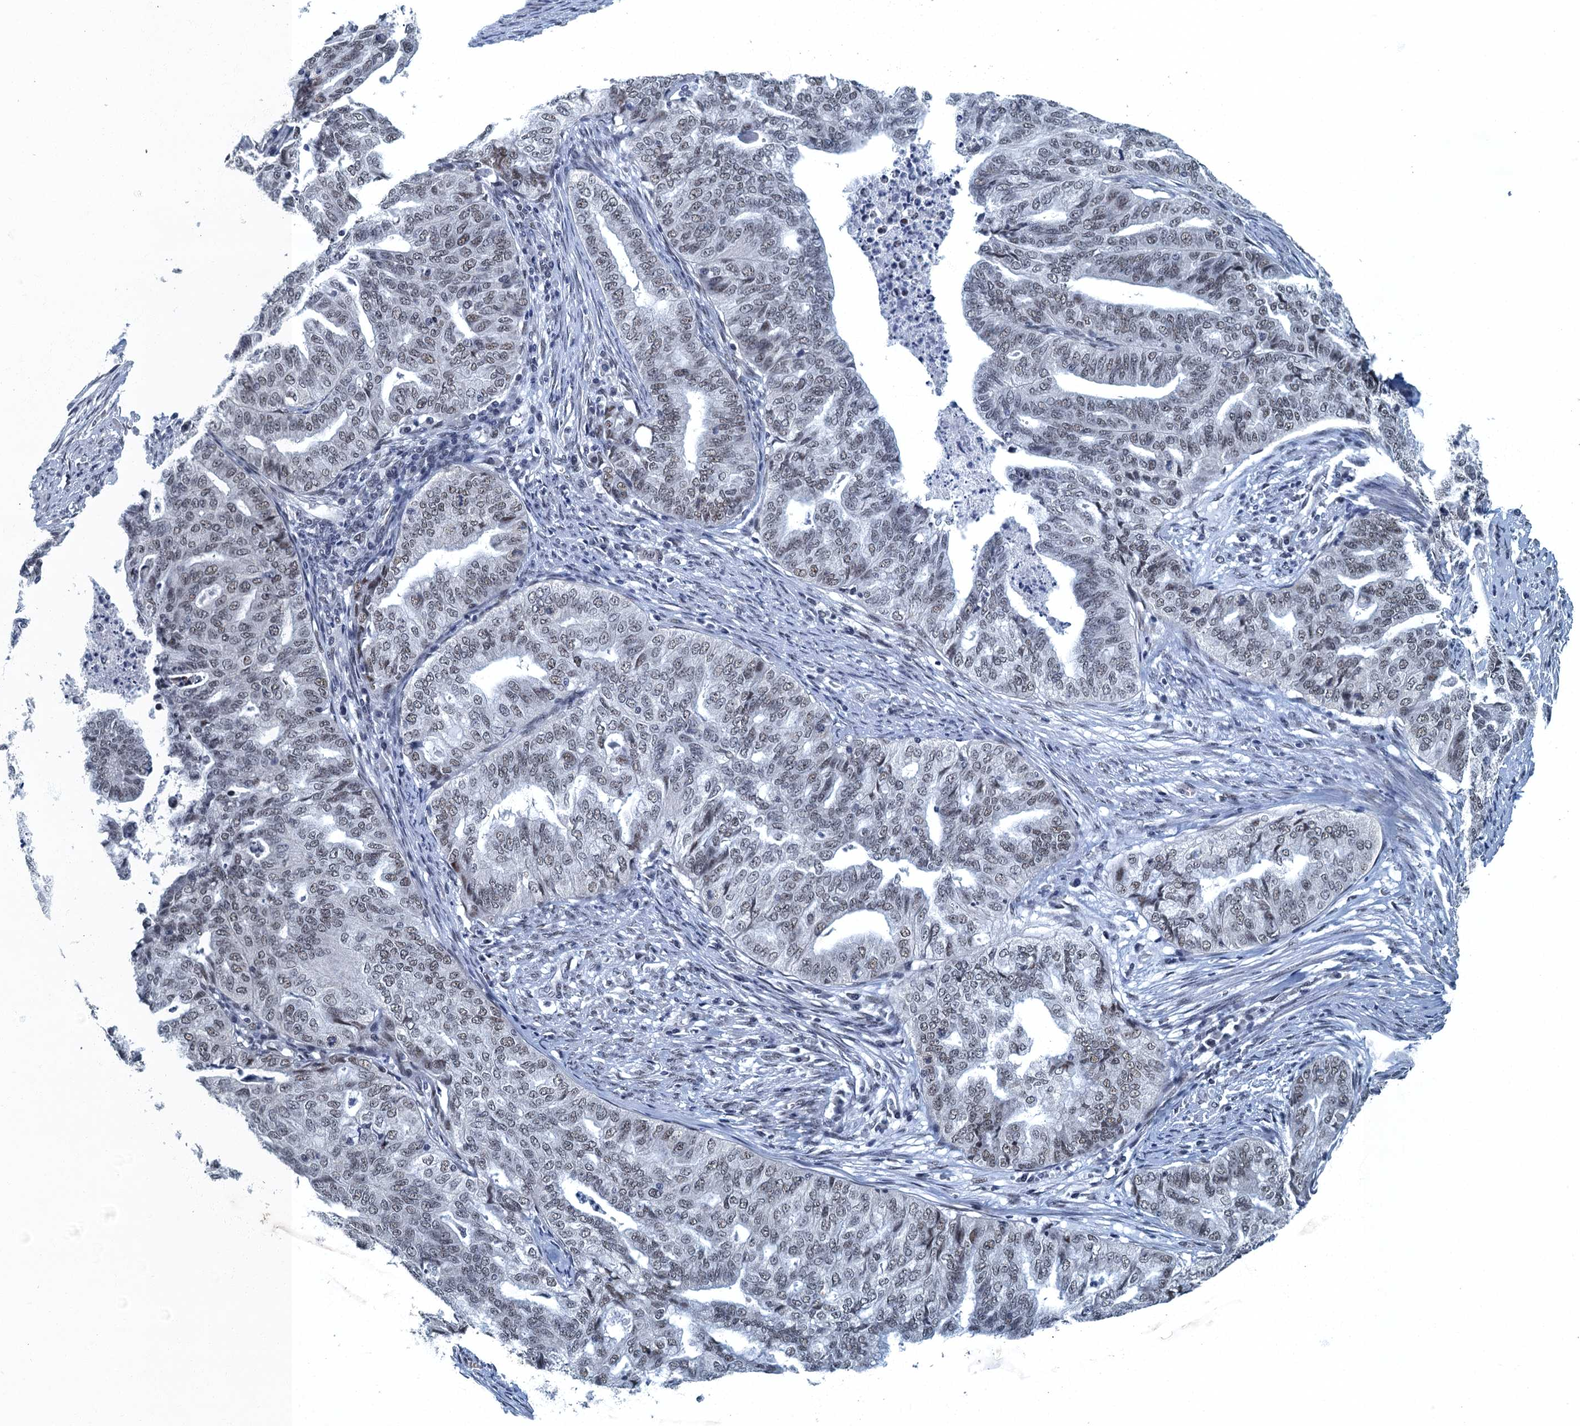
{"staining": {"intensity": "weak", "quantity": "25%-75%", "location": "nuclear"}, "tissue": "endometrial cancer", "cell_type": "Tumor cells", "image_type": "cancer", "snomed": [{"axis": "morphology", "description": "Adenocarcinoma, NOS"}, {"axis": "topography", "description": "Endometrium"}], "caption": "A histopathology image showing weak nuclear staining in approximately 25%-75% of tumor cells in adenocarcinoma (endometrial), as visualized by brown immunohistochemical staining.", "gene": "GADL1", "patient": {"sex": "female", "age": 79}}